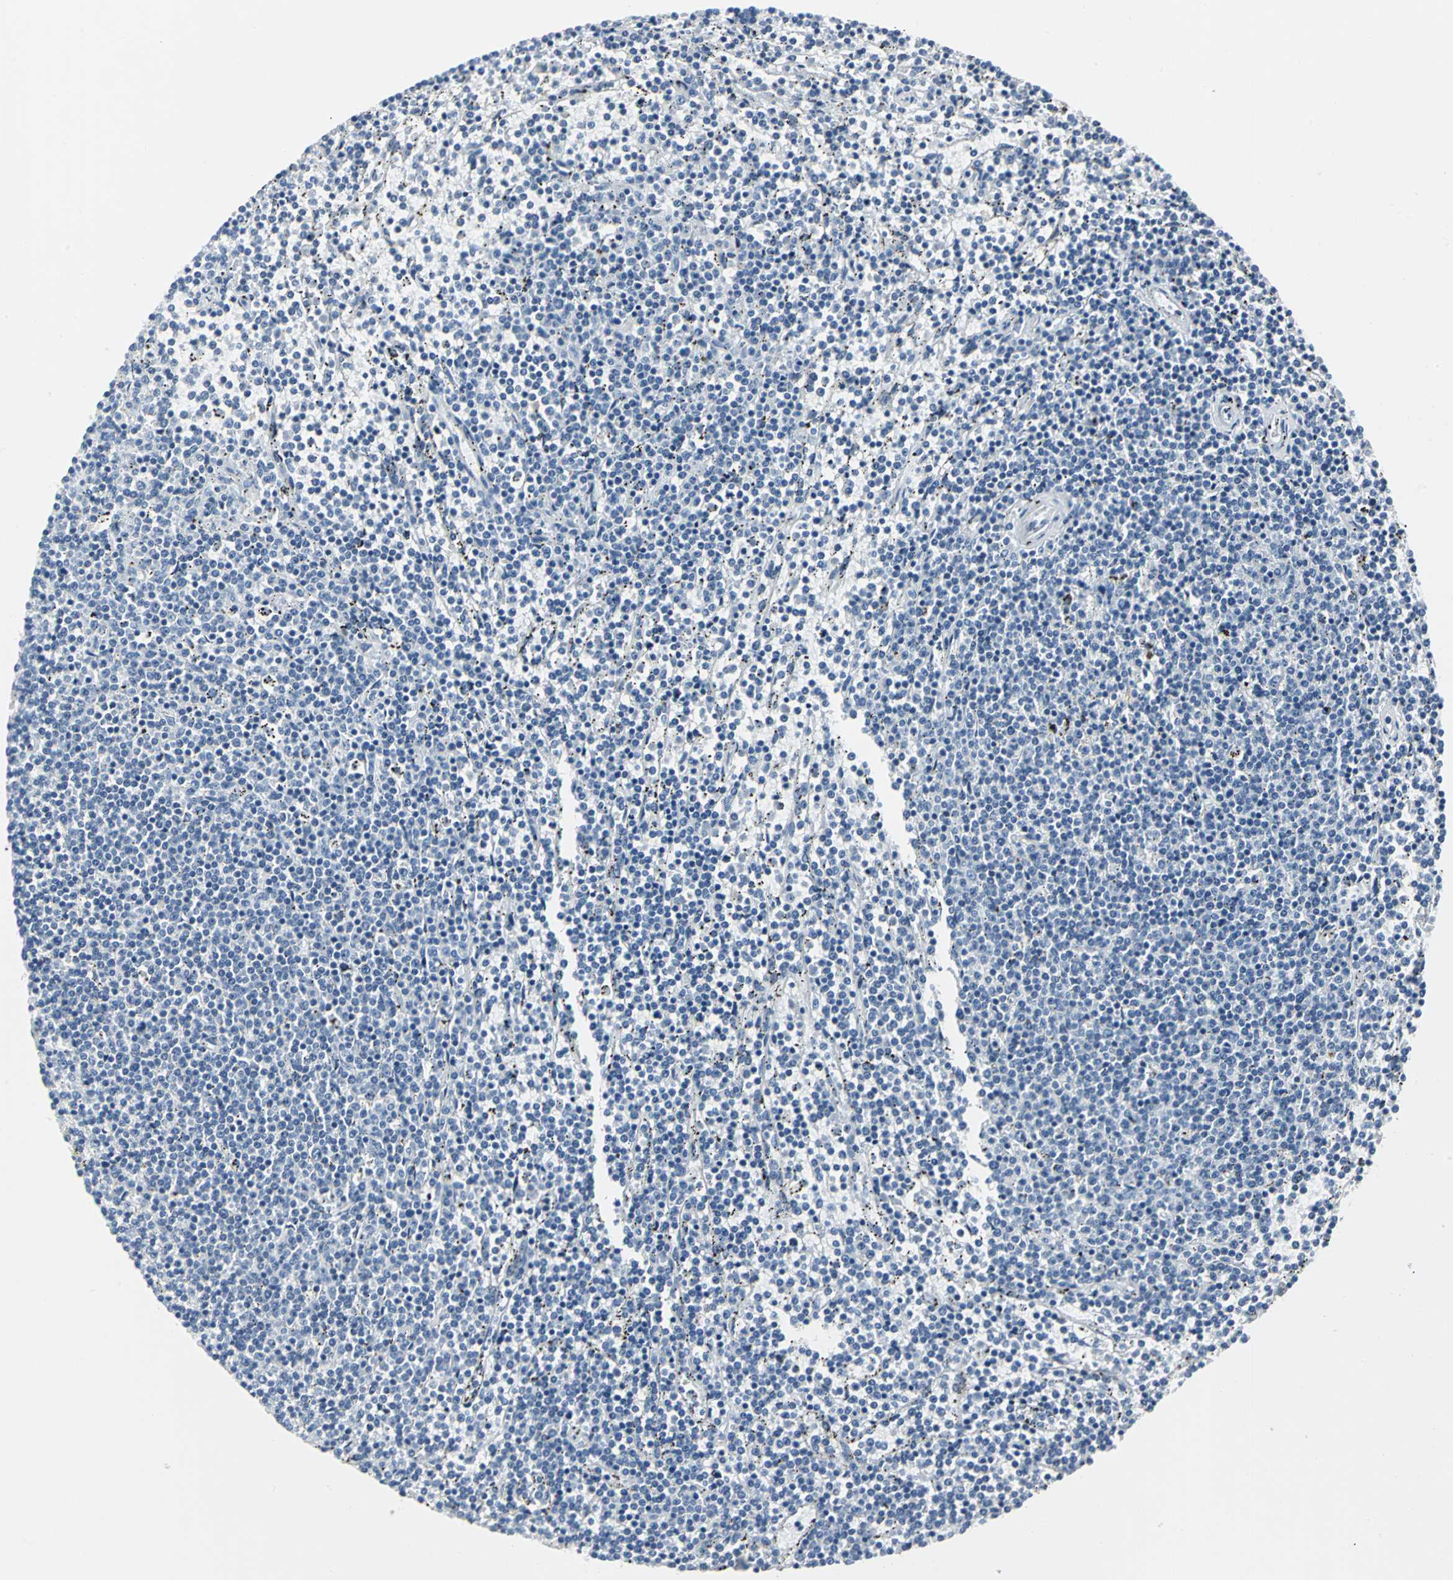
{"staining": {"intensity": "negative", "quantity": "none", "location": "none"}, "tissue": "lymphoma", "cell_type": "Tumor cells", "image_type": "cancer", "snomed": [{"axis": "morphology", "description": "Malignant lymphoma, non-Hodgkin's type, Low grade"}, {"axis": "topography", "description": "Spleen"}], "caption": "High power microscopy micrograph of an immunohistochemistry (IHC) photomicrograph of lymphoma, revealing no significant positivity in tumor cells.", "gene": "RIPOR1", "patient": {"sex": "female", "age": 50}}